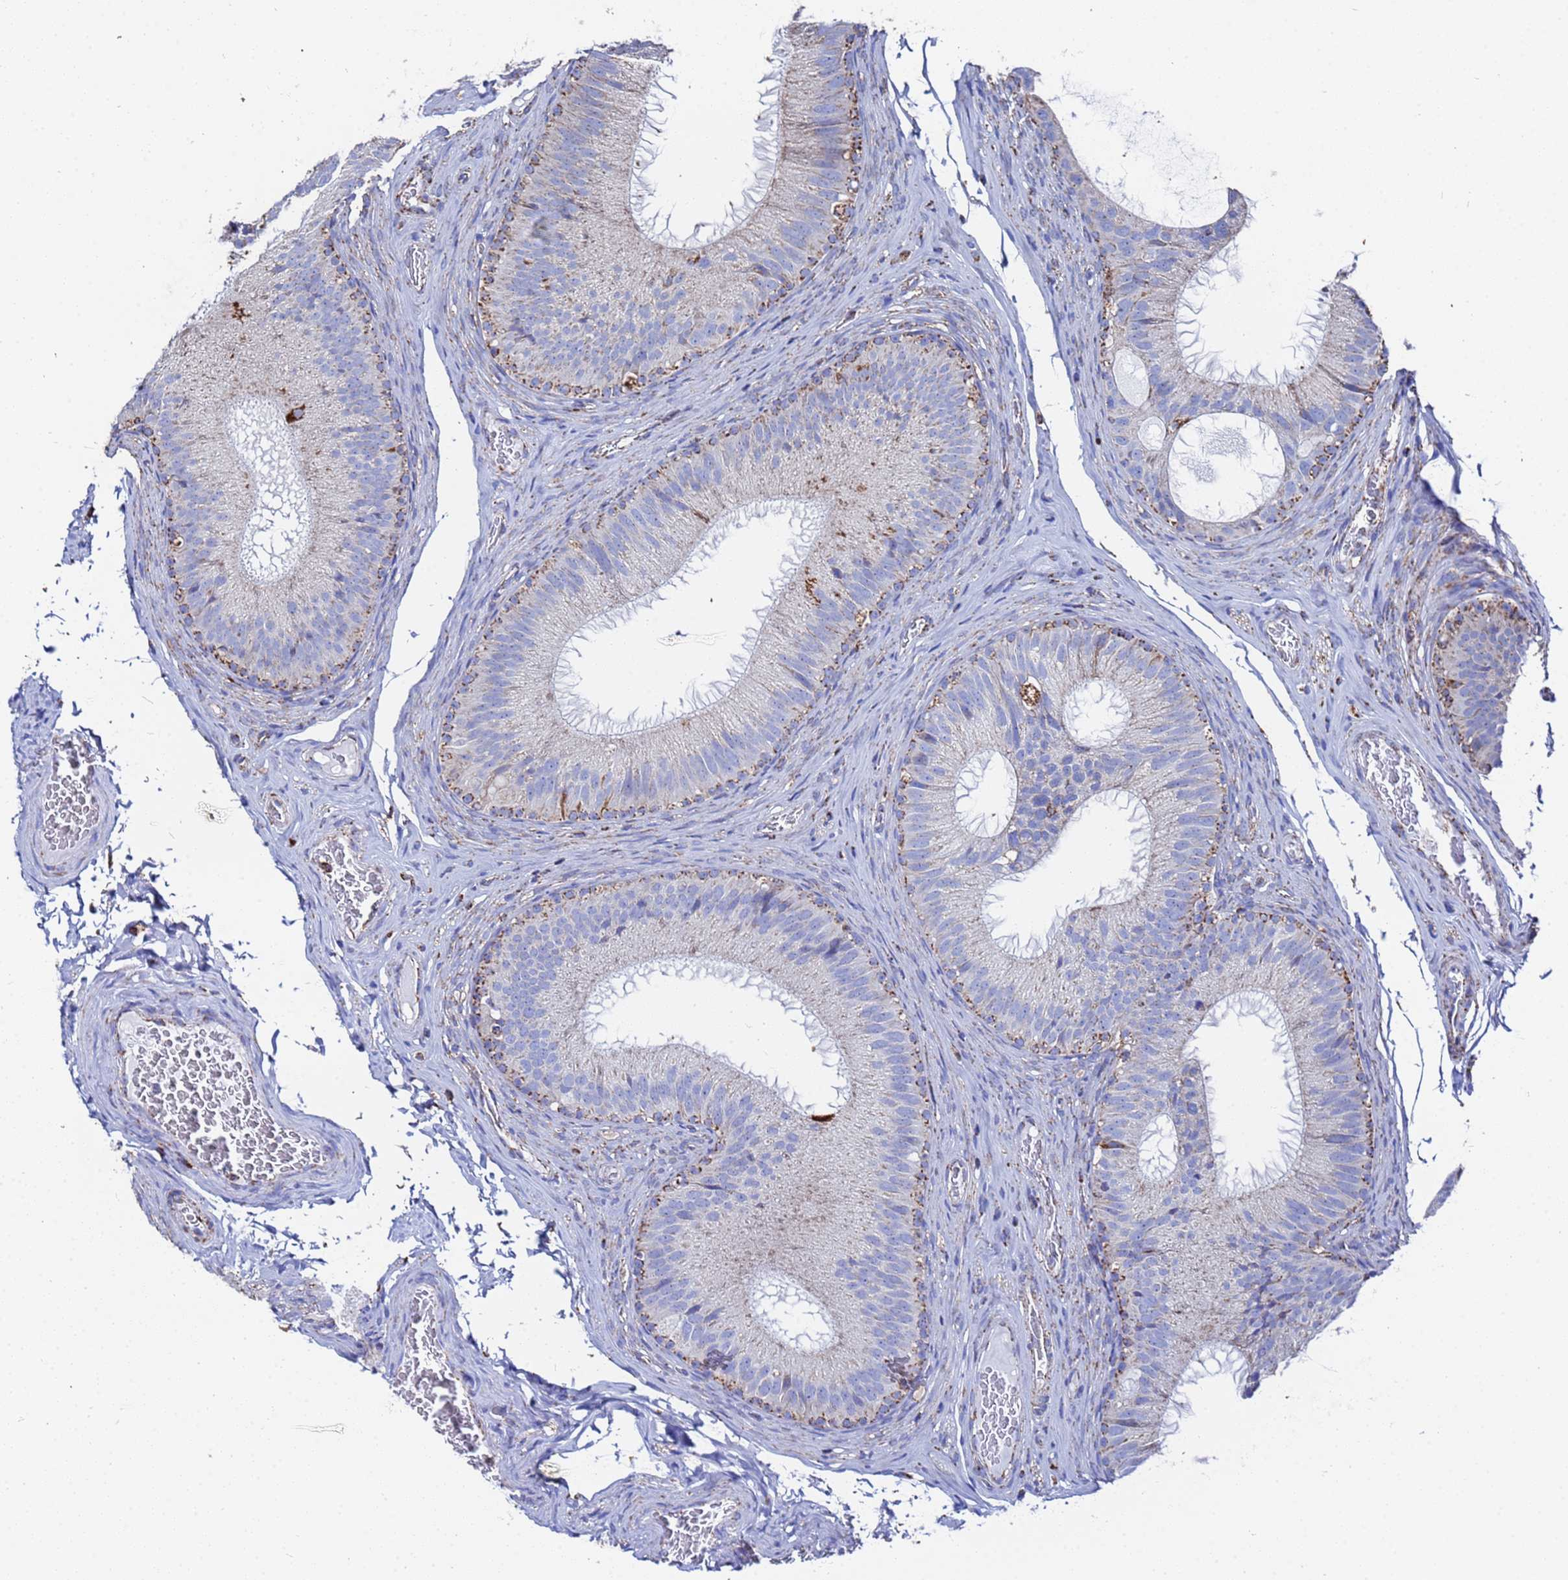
{"staining": {"intensity": "moderate", "quantity": "25%-75%", "location": "cytoplasmic/membranous"}, "tissue": "epididymis", "cell_type": "Glandular cells", "image_type": "normal", "snomed": [{"axis": "morphology", "description": "Normal tissue, NOS"}, {"axis": "topography", "description": "Epididymis"}], "caption": "A medium amount of moderate cytoplasmic/membranous positivity is present in approximately 25%-75% of glandular cells in benign epididymis.", "gene": "GLUD1", "patient": {"sex": "male", "age": 34}}